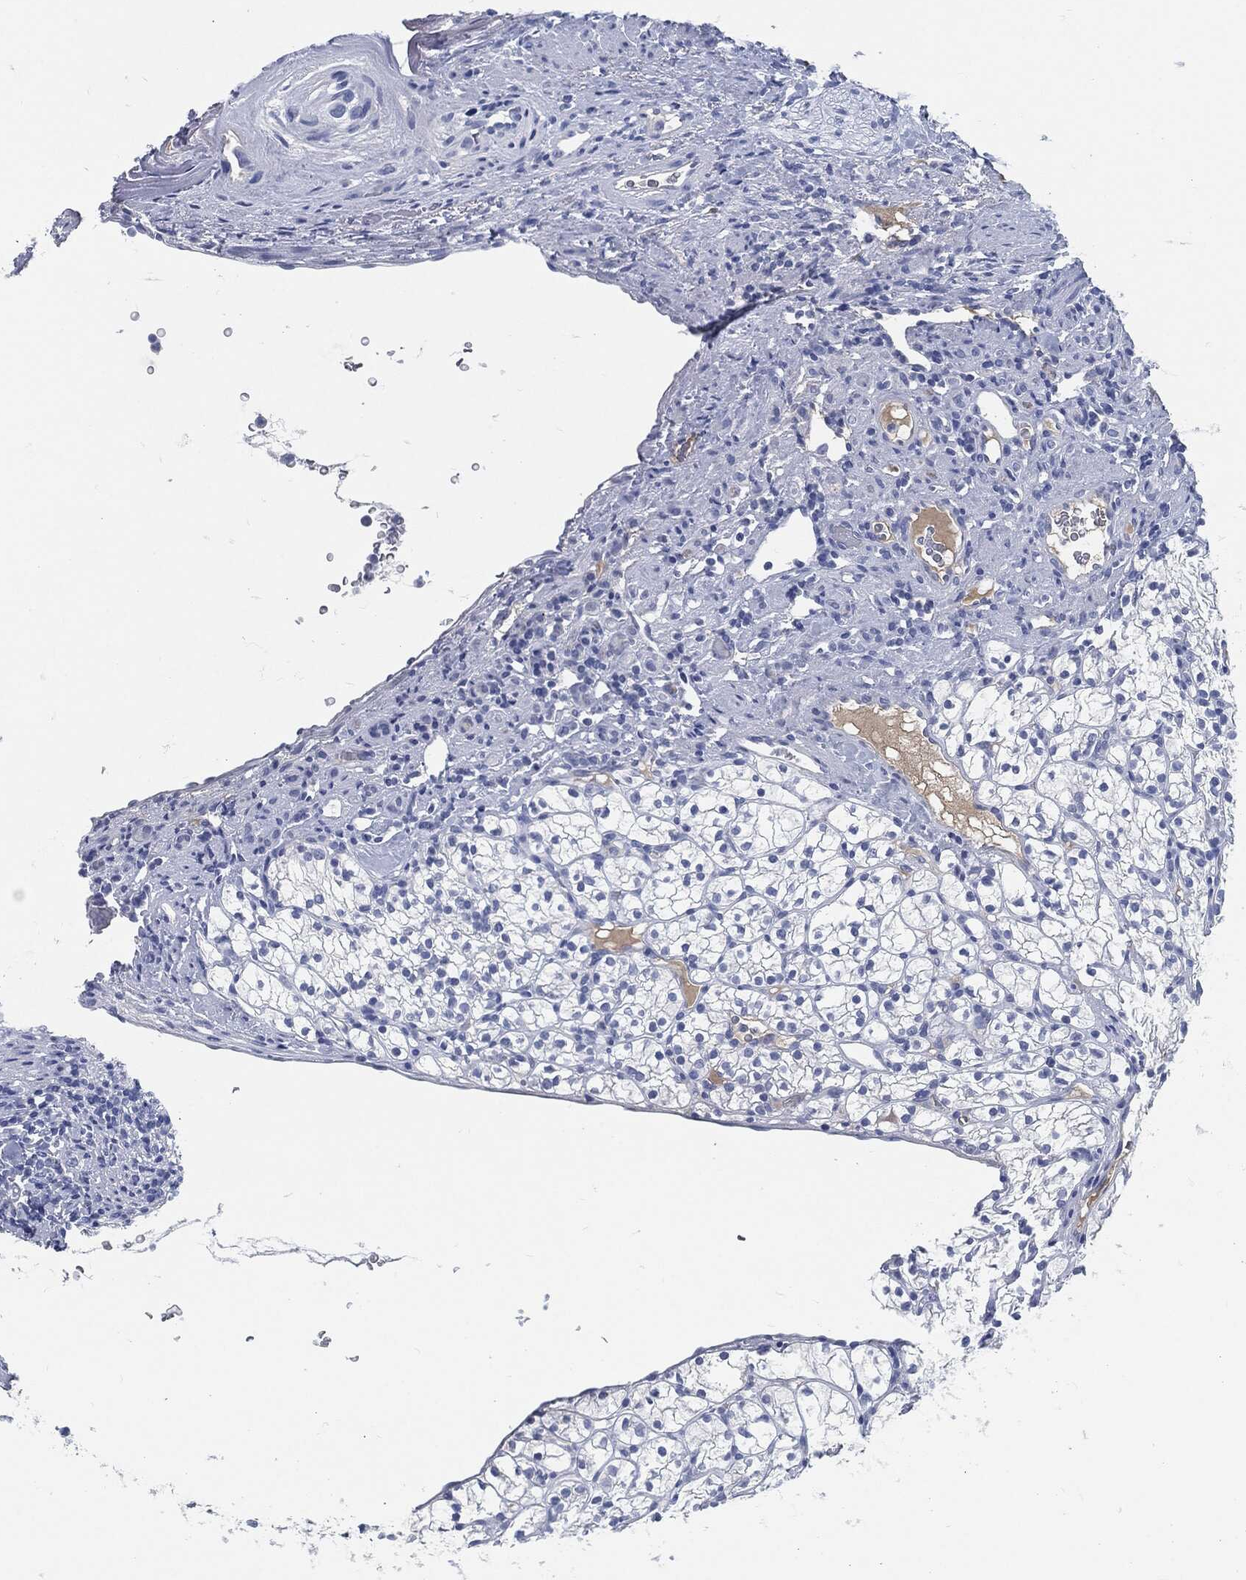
{"staining": {"intensity": "negative", "quantity": "none", "location": "none"}, "tissue": "renal cancer", "cell_type": "Tumor cells", "image_type": "cancer", "snomed": [{"axis": "morphology", "description": "Adenocarcinoma, NOS"}, {"axis": "topography", "description": "Kidney"}], "caption": "An IHC histopathology image of renal cancer (adenocarcinoma) is shown. There is no staining in tumor cells of renal cancer (adenocarcinoma).", "gene": "MST1", "patient": {"sex": "female", "age": 89}}